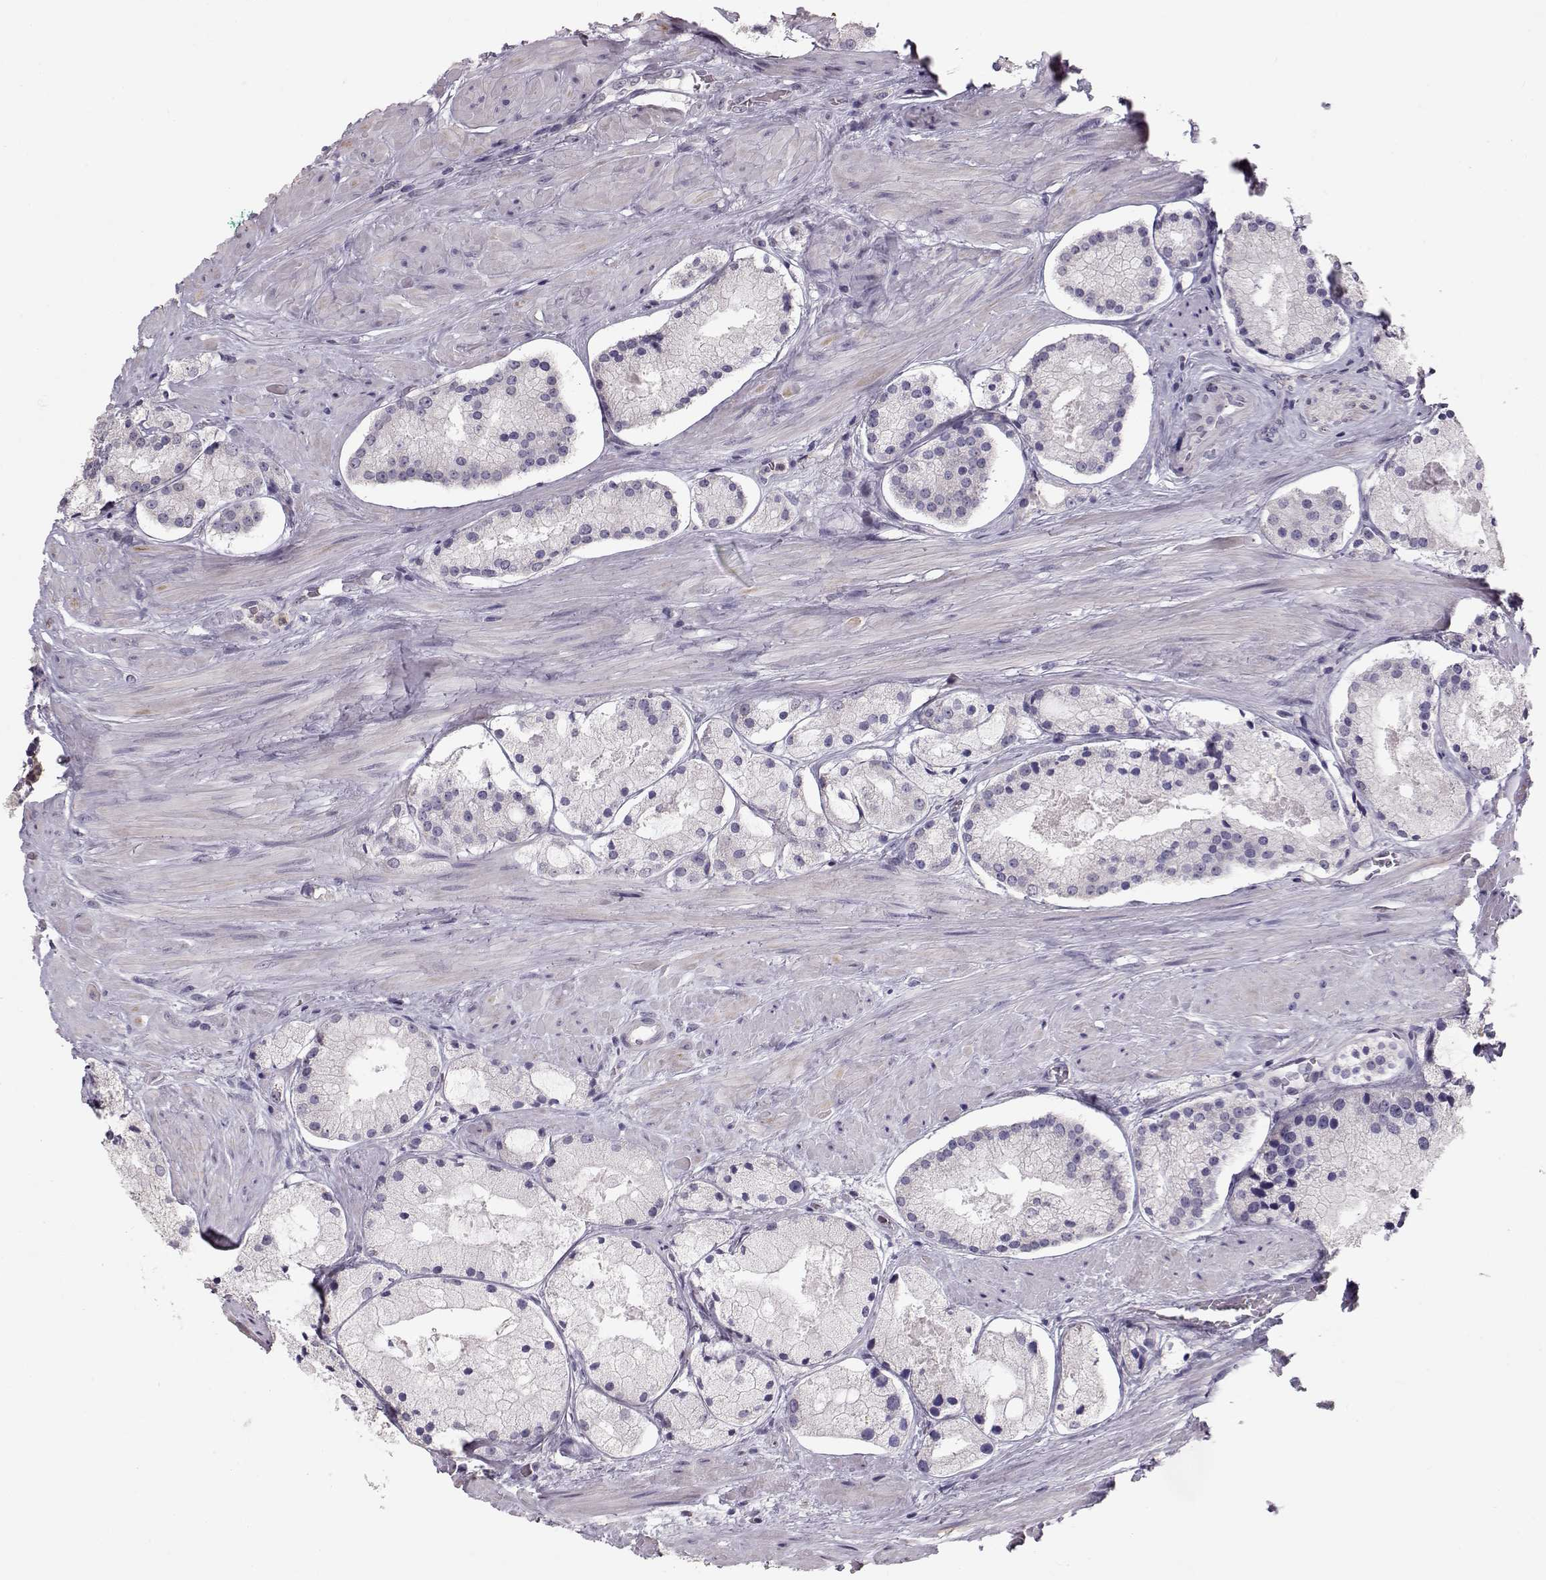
{"staining": {"intensity": "negative", "quantity": "none", "location": "none"}, "tissue": "prostate cancer", "cell_type": "Tumor cells", "image_type": "cancer", "snomed": [{"axis": "morphology", "description": "Adenocarcinoma, NOS"}, {"axis": "morphology", "description": "Adenocarcinoma, High grade"}, {"axis": "topography", "description": "Prostate"}], "caption": "Immunohistochemistry (IHC) image of neoplastic tissue: prostate adenocarcinoma stained with DAB (3,3'-diaminobenzidine) shows no significant protein staining in tumor cells.", "gene": "POU1F1", "patient": {"sex": "male", "age": 64}}